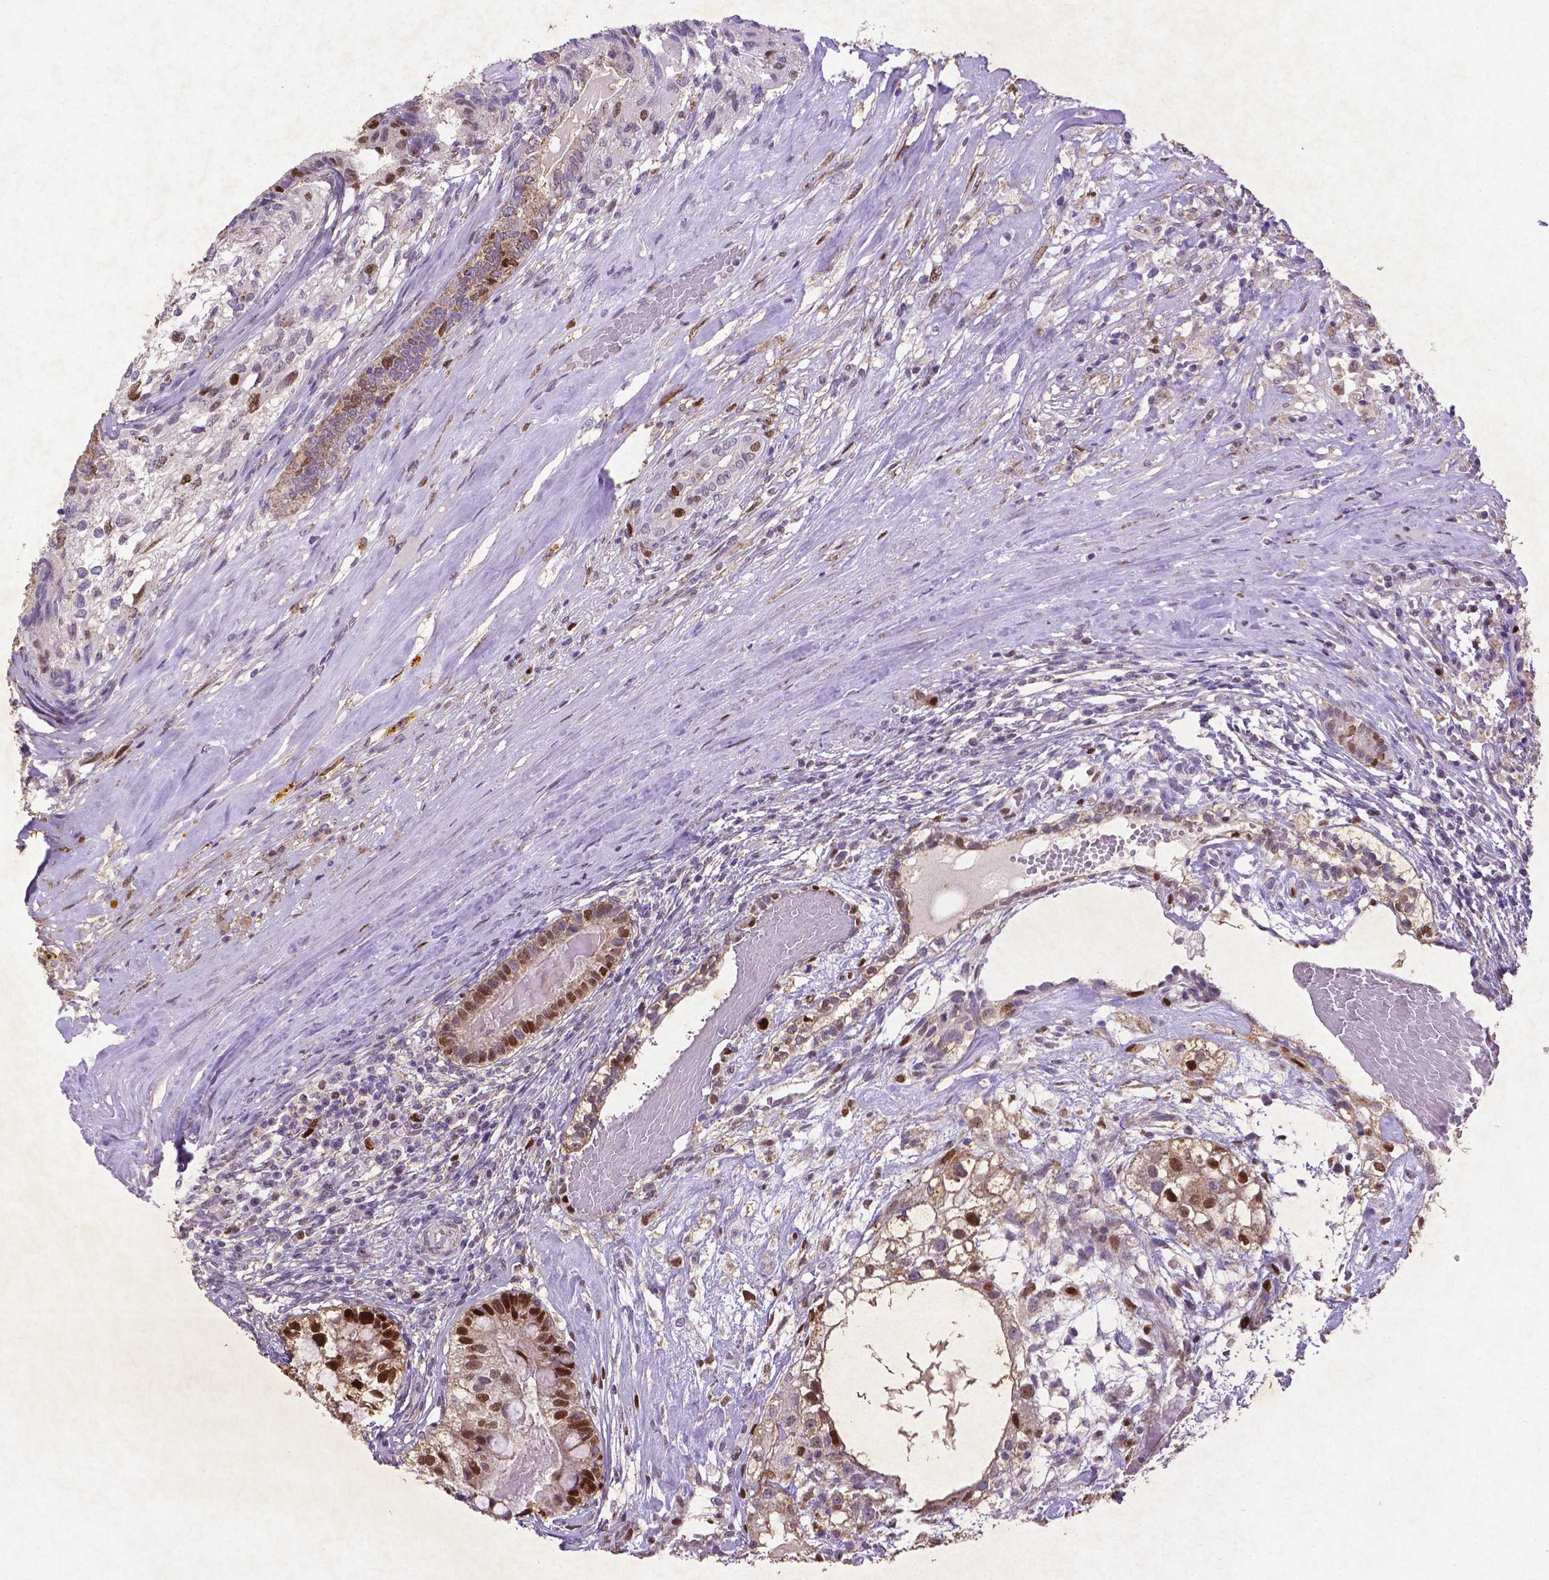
{"staining": {"intensity": "strong", "quantity": "25%-75%", "location": "nuclear"}, "tissue": "testis cancer", "cell_type": "Tumor cells", "image_type": "cancer", "snomed": [{"axis": "morphology", "description": "Seminoma, NOS"}, {"axis": "morphology", "description": "Carcinoma, Embryonal, NOS"}, {"axis": "topography", "description": "Testis"}], "caption": "The micrograph reveals immunohistochemical staining of testis embryonal carcinoma. There is strong nuclear staining is present in about 25%-75% of tumor cells. The staining was performed using DAB to visualize the protein expression in brown, while the nuclei were stained in blue with hematoxylin (Magnification: 20x).", "gene": "CDKN1A", "patient": {"sex": "male", "age": 41}}